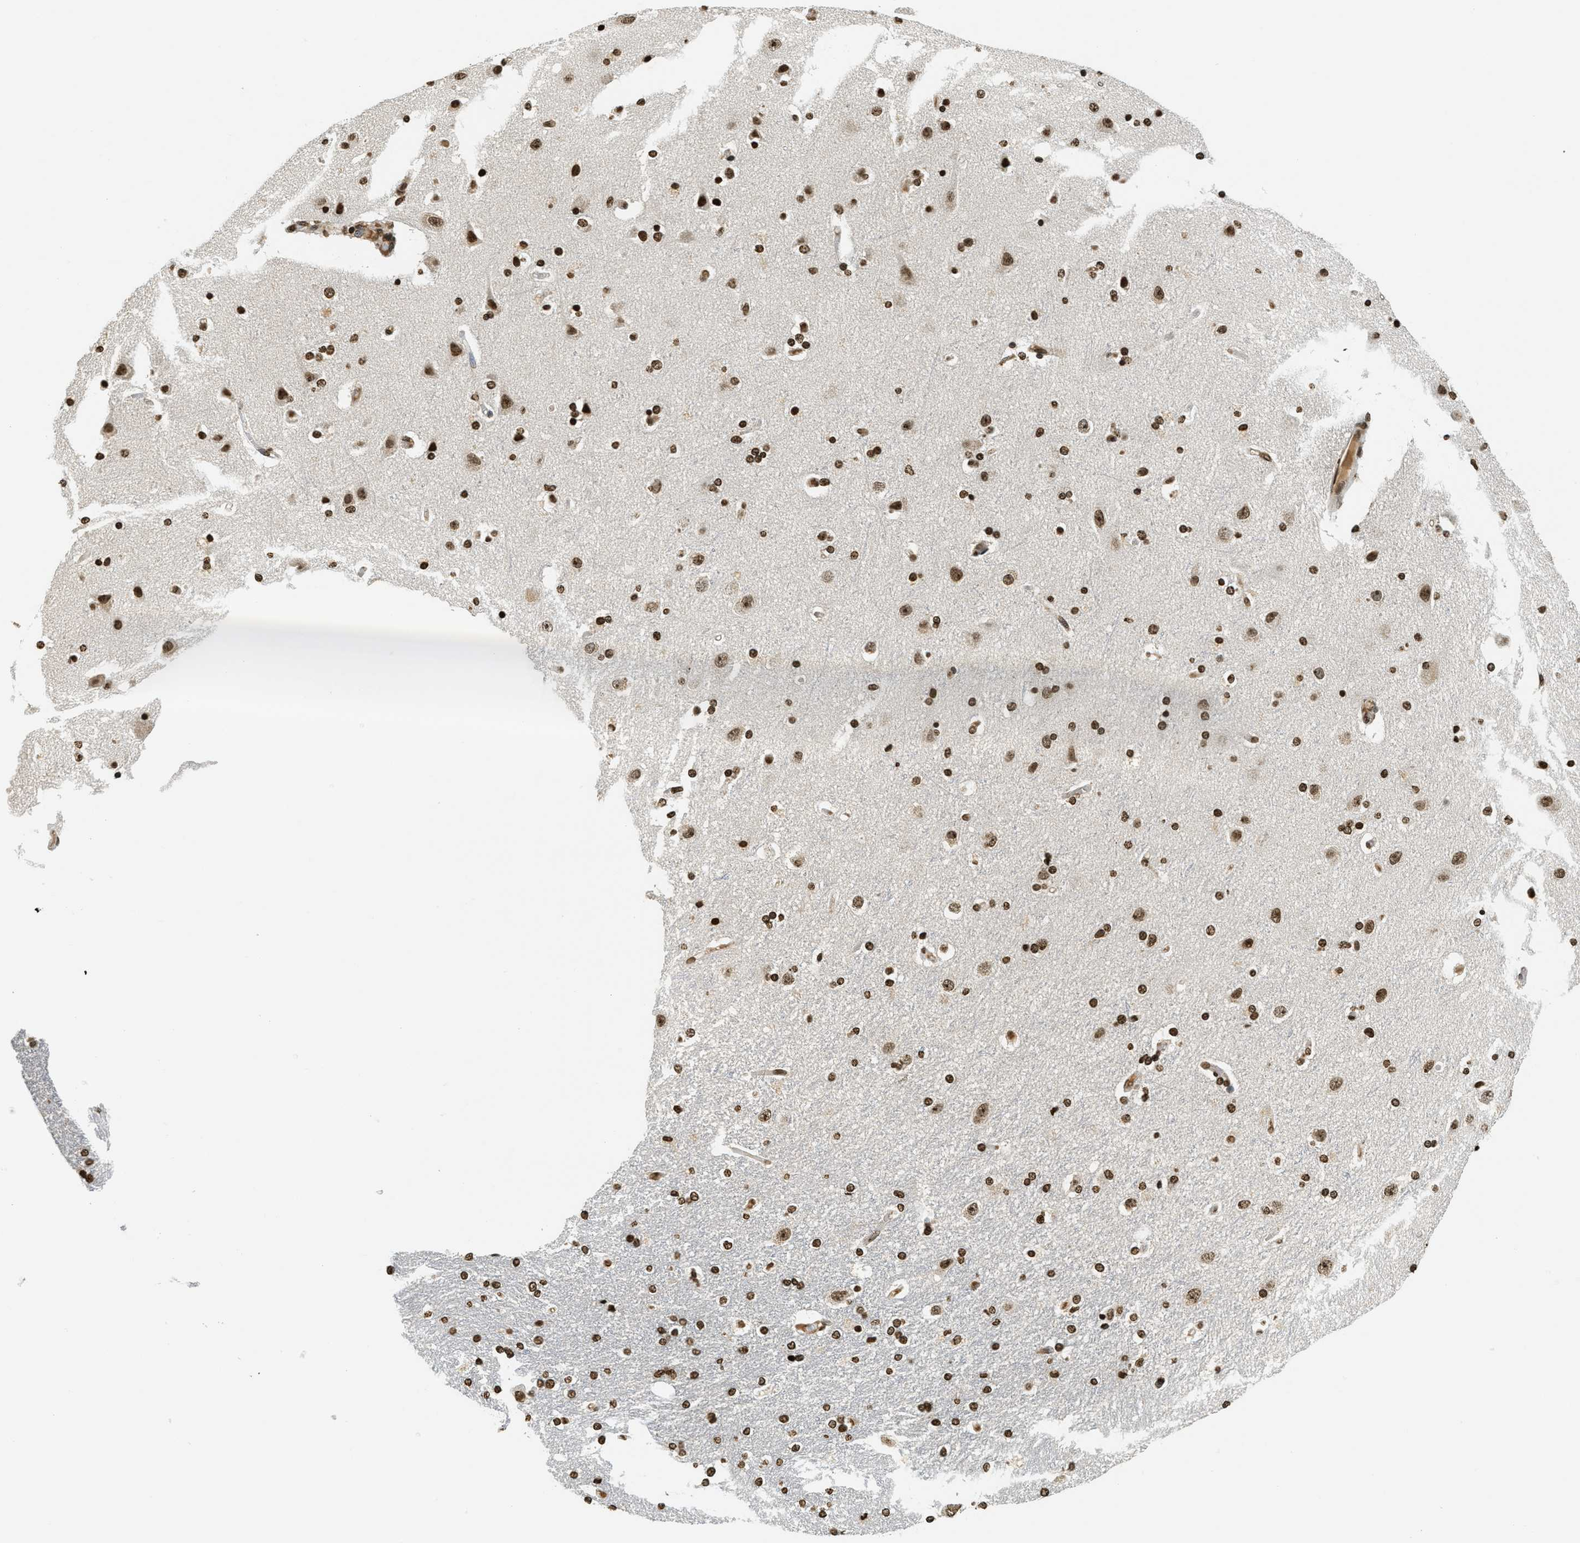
{"staining": {"intensity": "strong", "quantity": ">75%", "location": "nuclear"}, "tissue": "caudate", "cell_type": "Glial cells", "image_type": "normal", "snomed": [{"axis": "morphology", "description": "Normal tissue, NOS"}, {"axis": "topography", "description": "Lateral ventricle wall"}], "caption": "Unremarkable caudate displays strong nuclear staining in about >75% of glial cells (brown staining indicates protein expression, while blue staining denotes nuclei)..", "gene": "LDB2", "patient": {"sex": "female", "age": 54}}